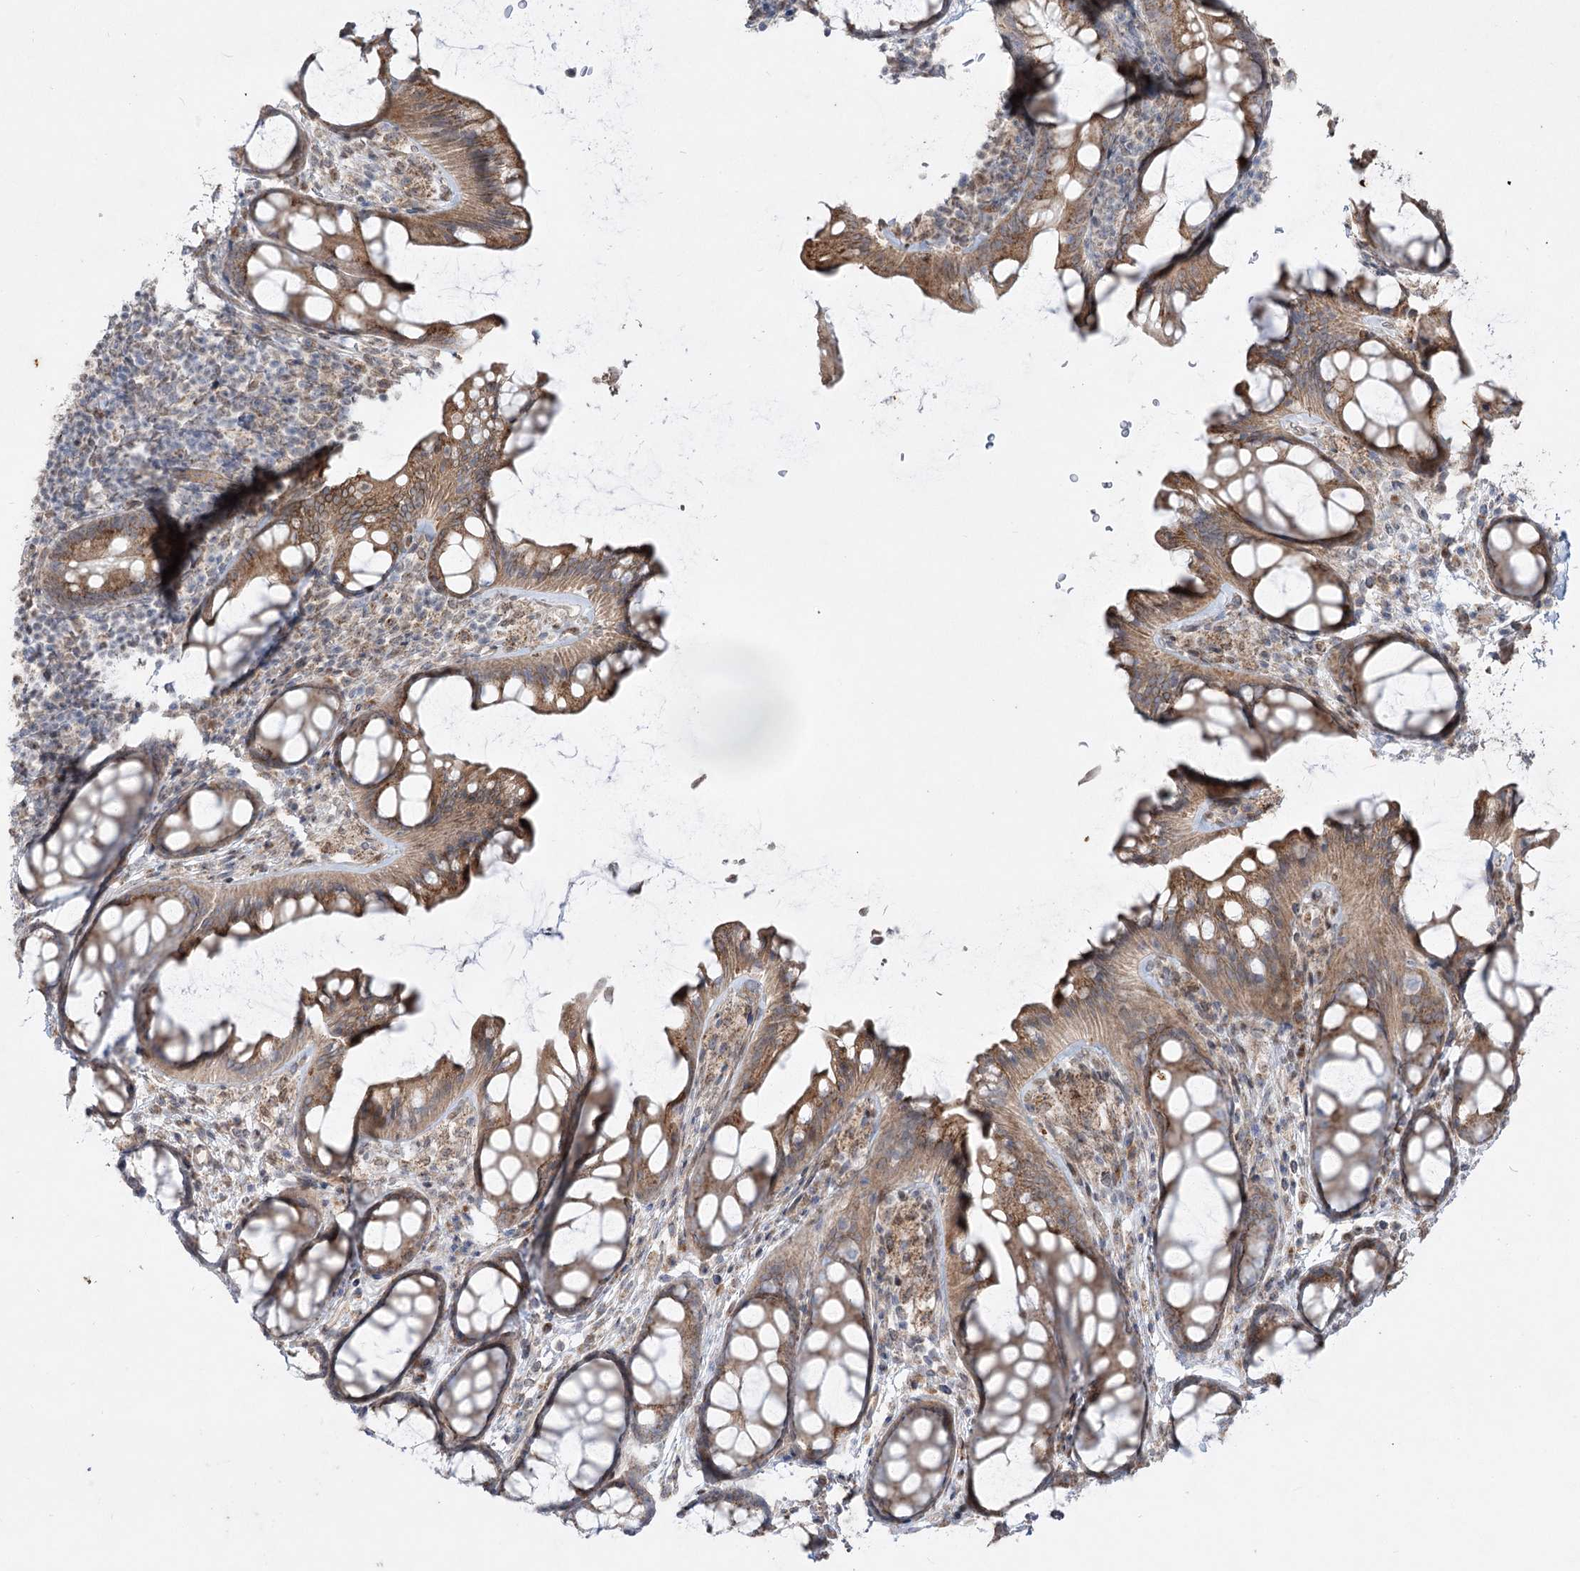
{"staining": {"intensity": "moderate", "quantity": ">75%", "location": "cytoplasmic/membranous"}, "tissue": "colon", "cell_type": "Endothelial cells", "image_type": "normal", "snomed": [{"axis": "morphology", "description": "Normal tissue, NOS"}, {"axis": "topography", "description": "Colon"}], "caption": "A high-resolution micrograph shows IHC staining of unremarkable colon, which reveals moderate cytoplasmic/membranous expression in approximately >75% of endothelial cells. The protein of interest is shown in brown color, while the nuclei are stained blue.", "gene": "ZSCAN23", "patient": {"sex": "female", "age": 82}}